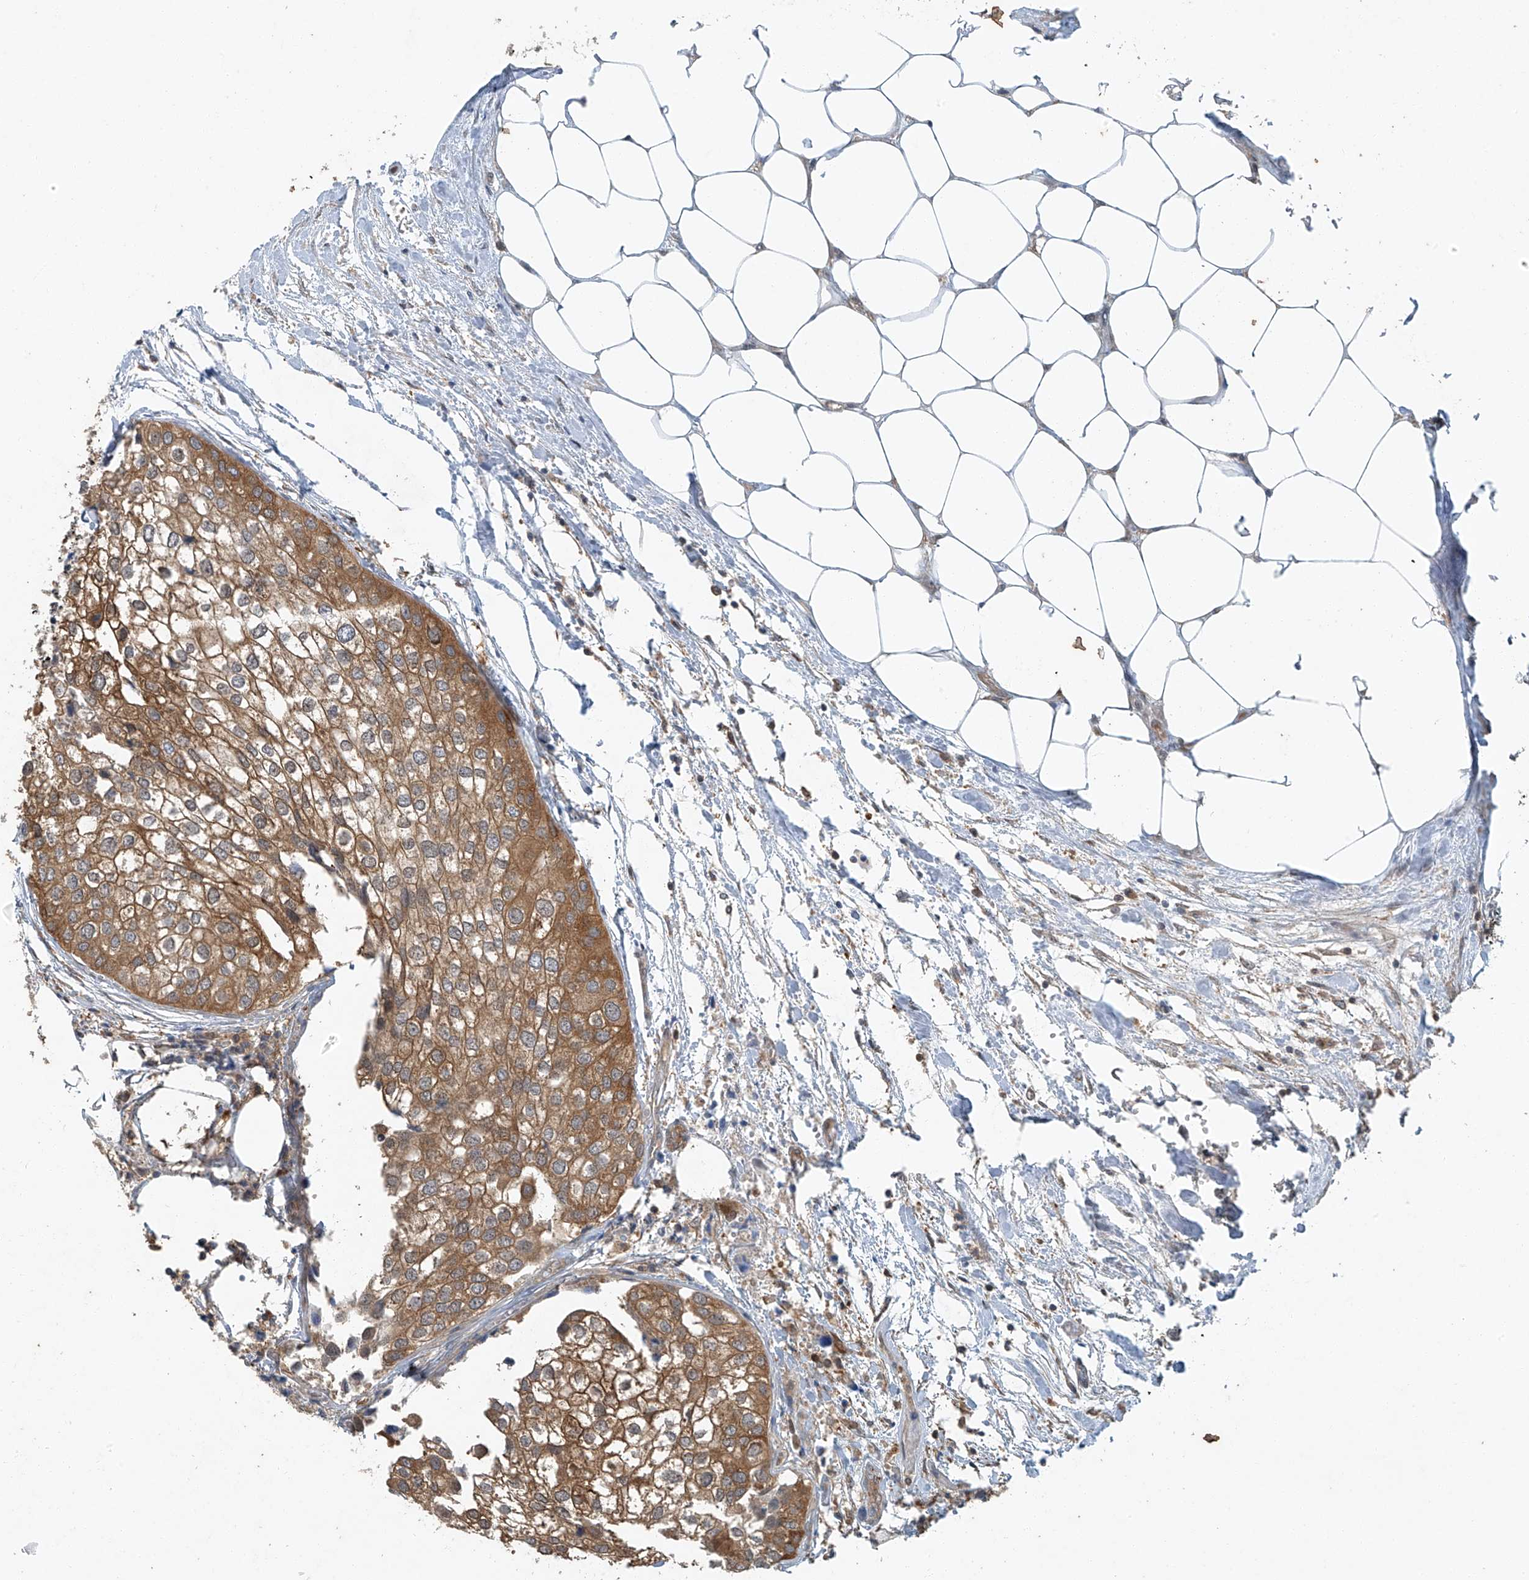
{"staining": {"intensity": "moderate", "quantity": ">75%", "location": "cytoplasmic/membranous"}, "tissue": "urothelial cancer", "cell_type": "Tumor cells", "image_type": "cancer", "snomed": [{"axis": "morphology", "description": "Urothelial carcinoma, High grade"}, {"axis": "topography", "description": "Urinary bladder"}], "caption": "A medium amount of moderate cytoplasmic/membranous expression is identified in approximately >75% of tumor cells in urothelial carcinoma (high-grade) tissue.", "gene": "TAF8", "patient": {"sex": "male", "age": 64}}